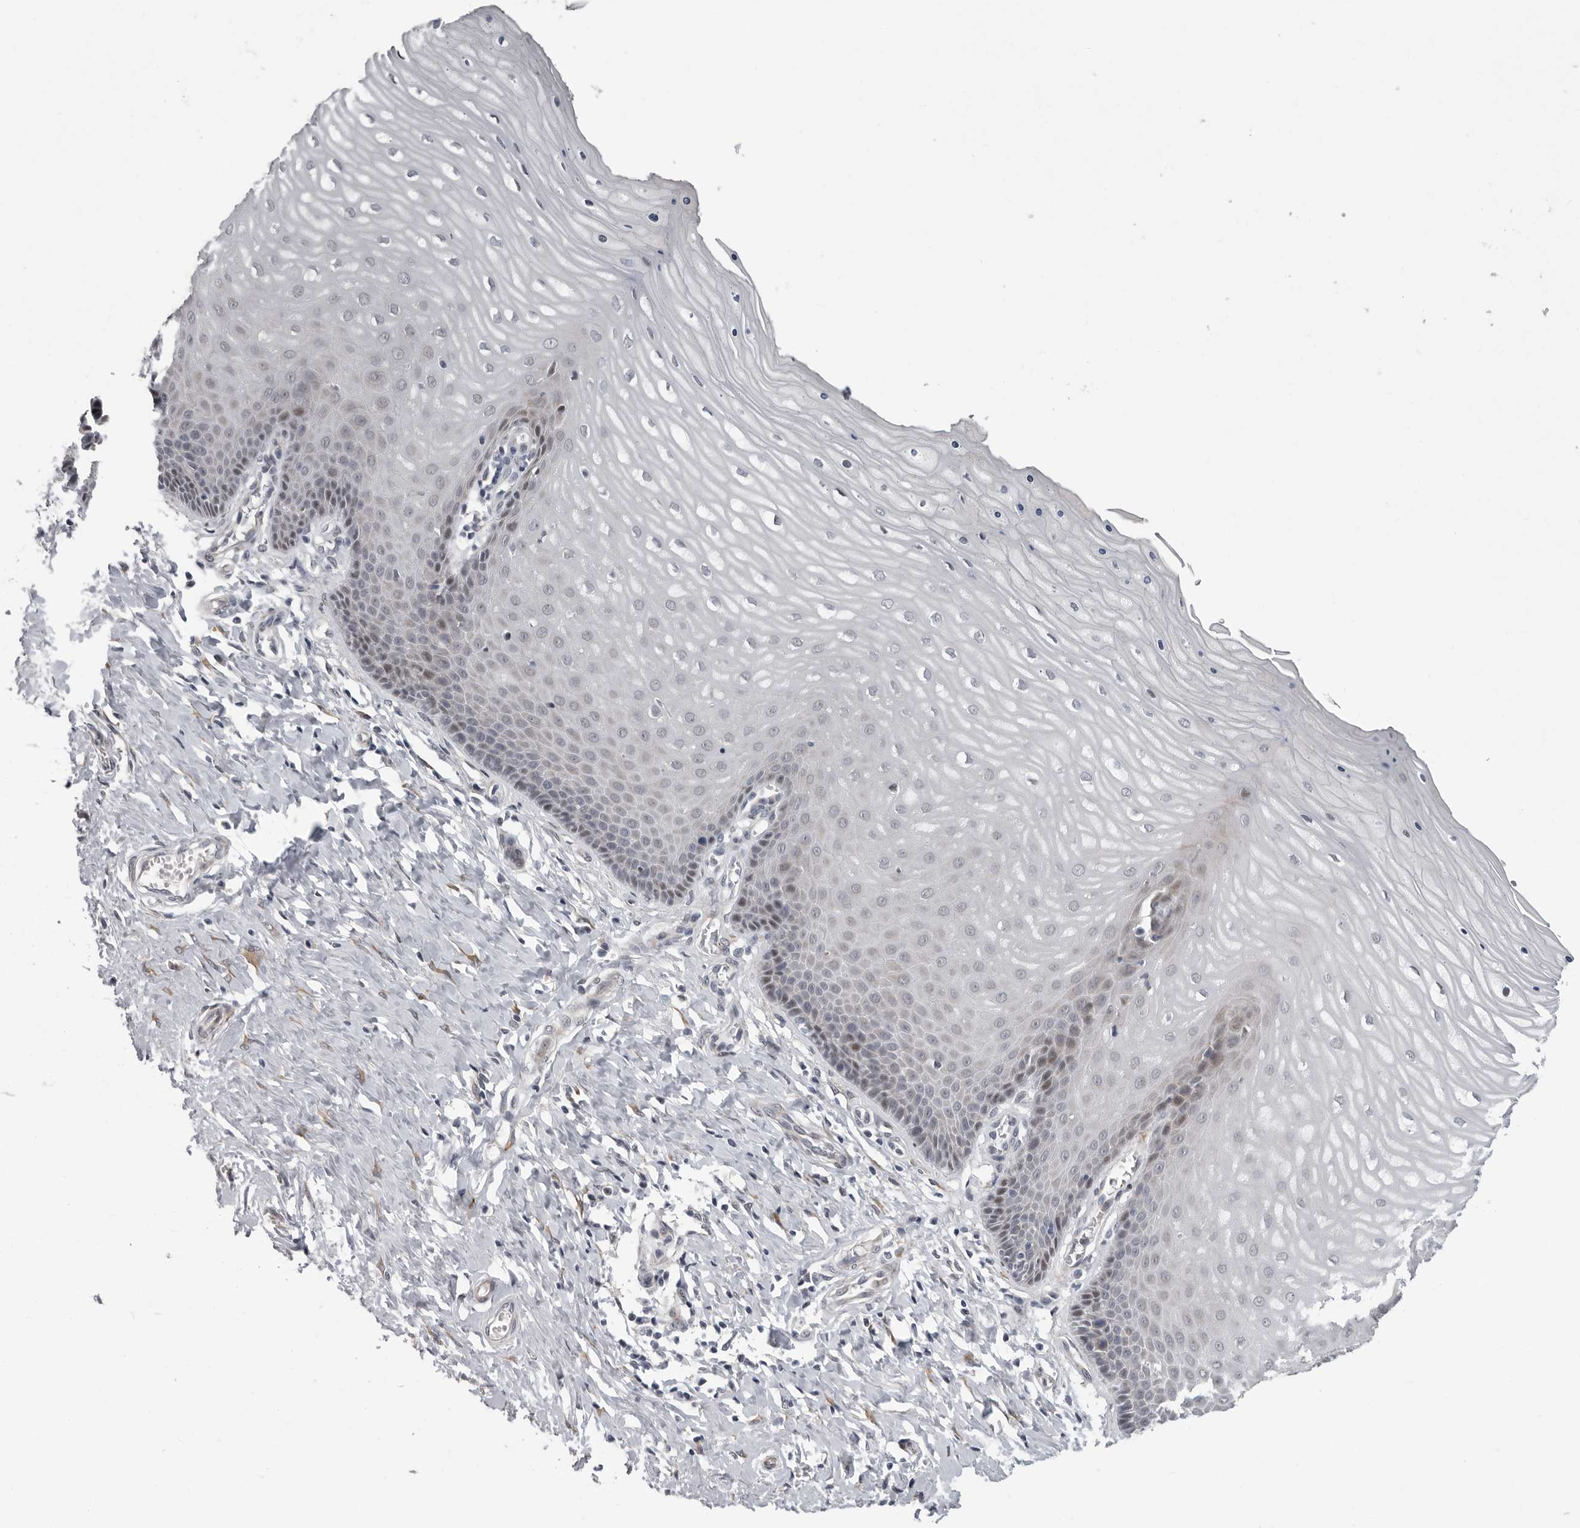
{"staining": {"intensity": "negative", "quantity": "none", "location": "none"}, "tissue": "cervix", "cell_type": "Squamous epithelial cells", "image_type": "normal", "snomed": [{"axis": "morphology", "description": "Normal tissue, NOS"}, {"axis": "topography", "description": "Cervix"}], "caption": "IHC photomicrograph of unremarkable cervix: human cervix stained with DAB shows no significant protein expression in squamous epithelial cells. The staining is performed using DAB brown chromogen with nuclei counter-stained in using hematoxylin.", "gene": "RALGPS2", "patient": {"sex": "female", "age": 55}}